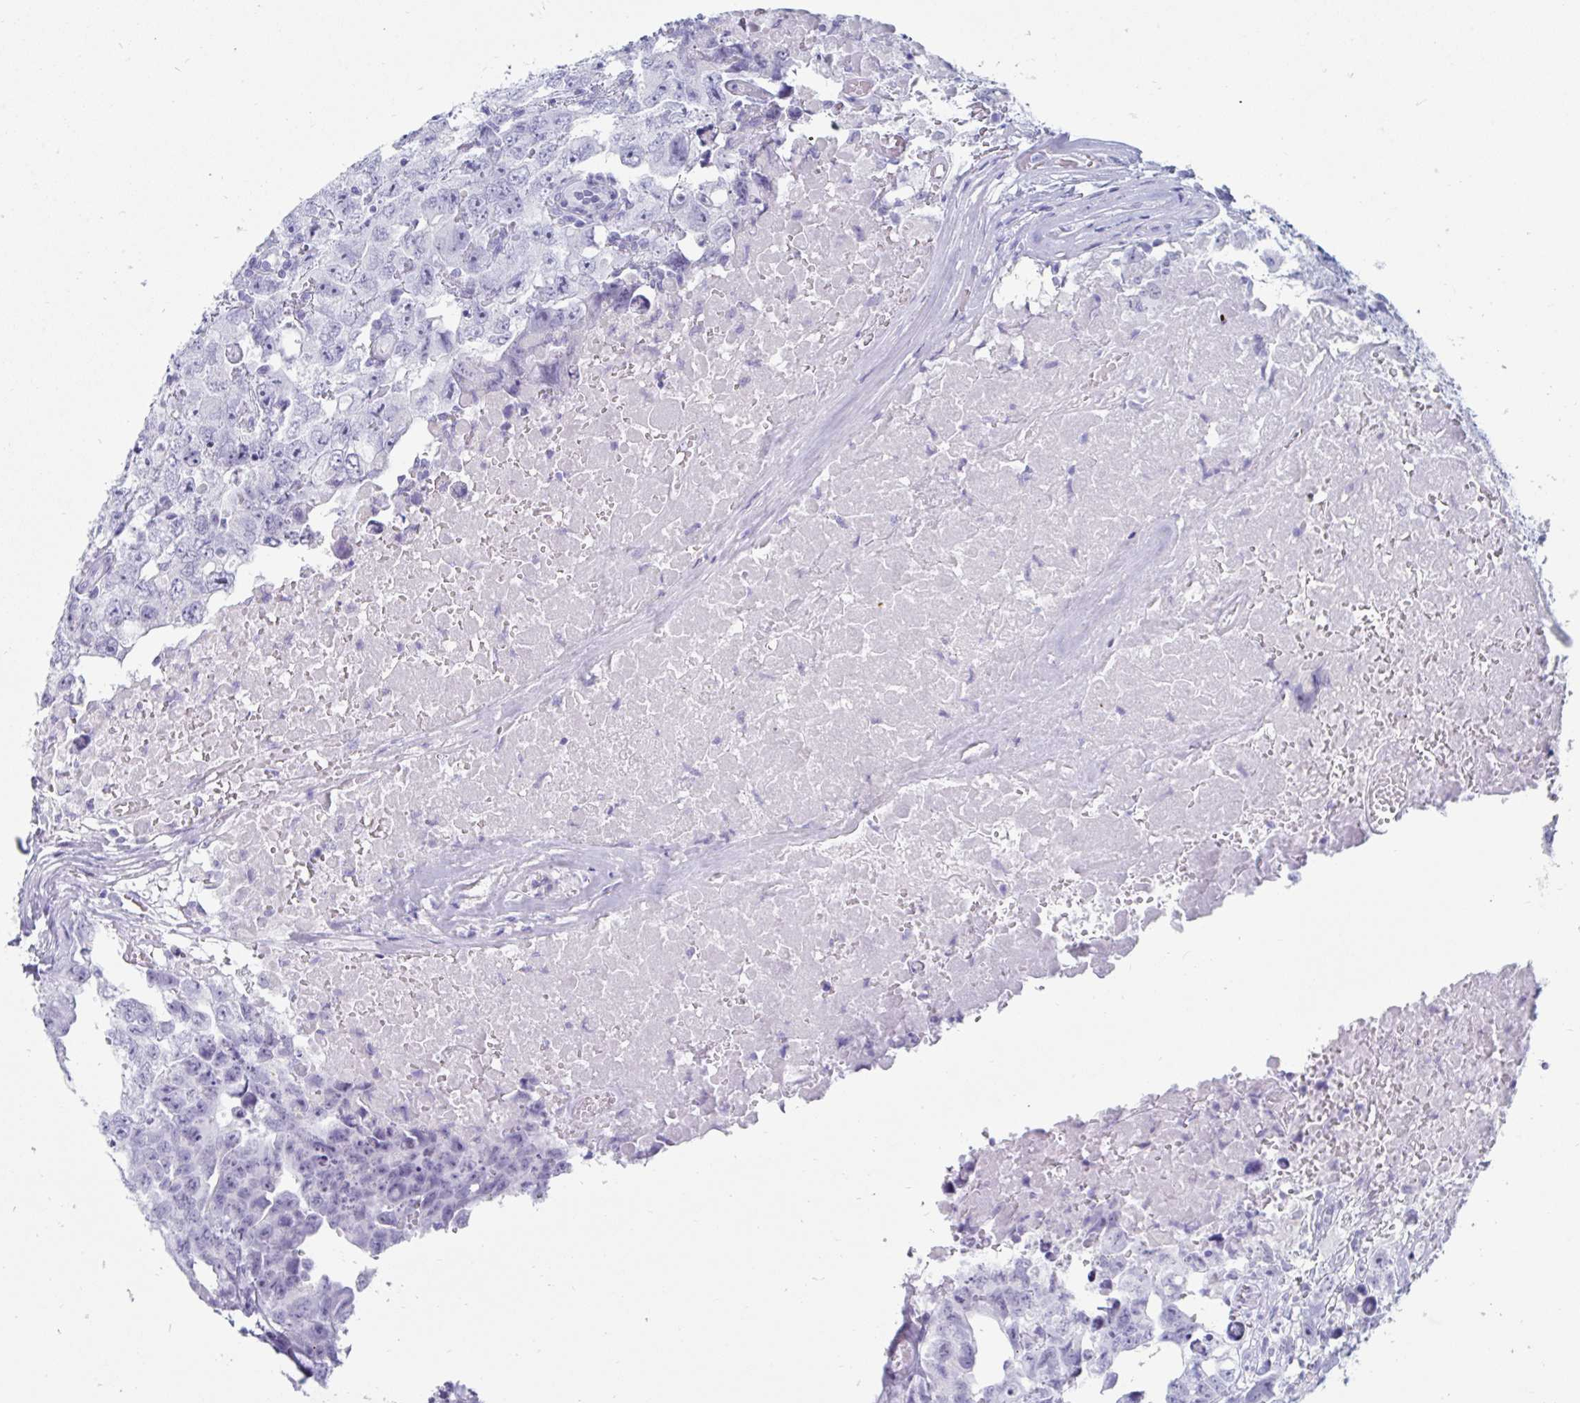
{"staining": {"intensity": "negative", "quantity": "none", "location": "none"}, "tissue": "testis cancer", "cell_type": "Tumor cells", "image_type": "cancer", "snomed": [{"axis": "morphology", "description": "Carcinoma, Embryonal, NOS"}, {"axis": "topography", "description": "Testis"}], "caption": "IHC of human embryonal carcinoma (testis) exhibits no expression in tumor cells.", "gene": "GKN2", "patient": {"sex": "male", "age": 22}}